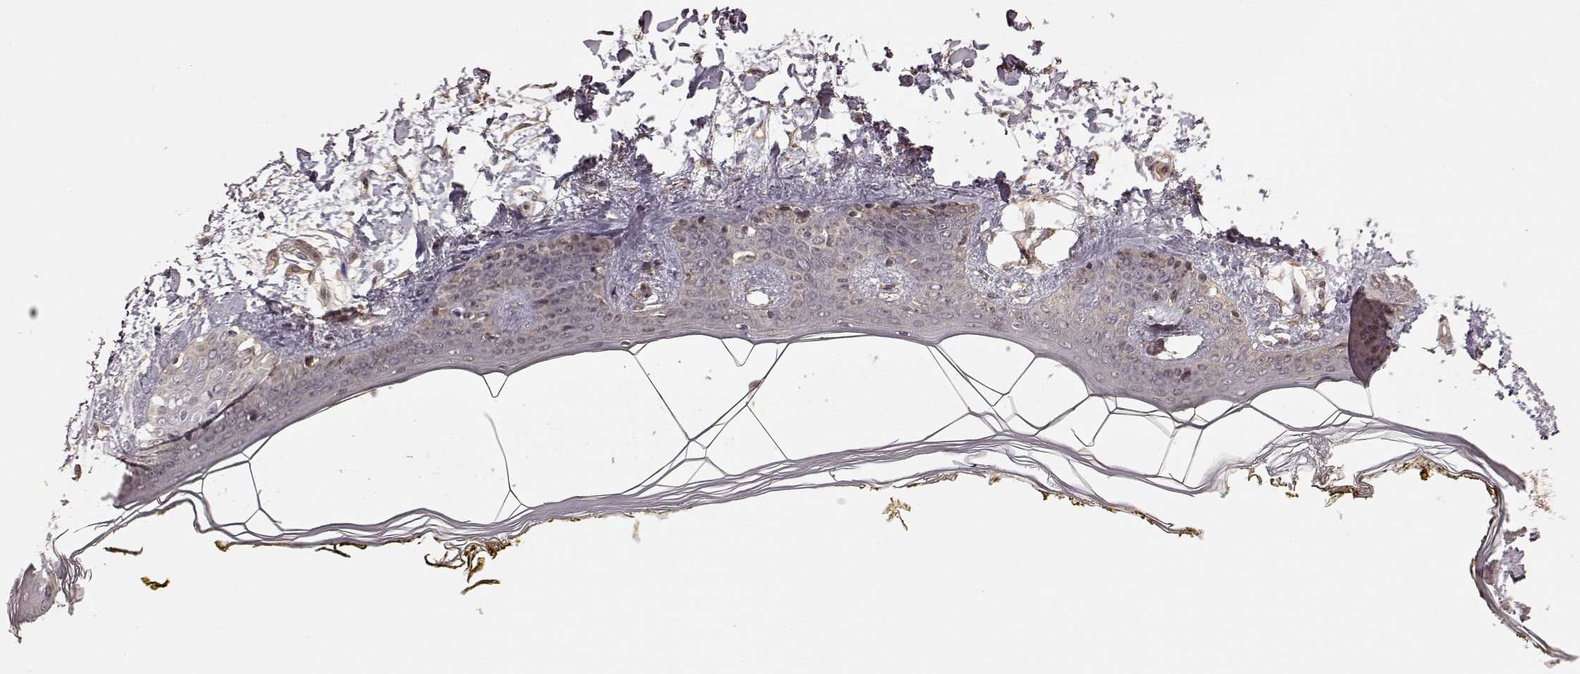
{"staining": {"intensity": "negative", "quantity": "none", "location": "none"}, "tissue": "skin", "cell_type": "Fibroblasts", "image_type": "normal", "snomed": [{"axis": "morphology", "description": "Normal tissue, NOS"}, {"axis": "topography", "description": "Skin"}], "caption": "Fibroblasts show no significant protein expression in benign skin. The staining is performed using DAB (3,3'-diaminobenzidine) brown chromogen with nuclei counter-stained in using hematoxylin.", "gene": "CRB1", "patient": {"sex": "female", "age": 34}}